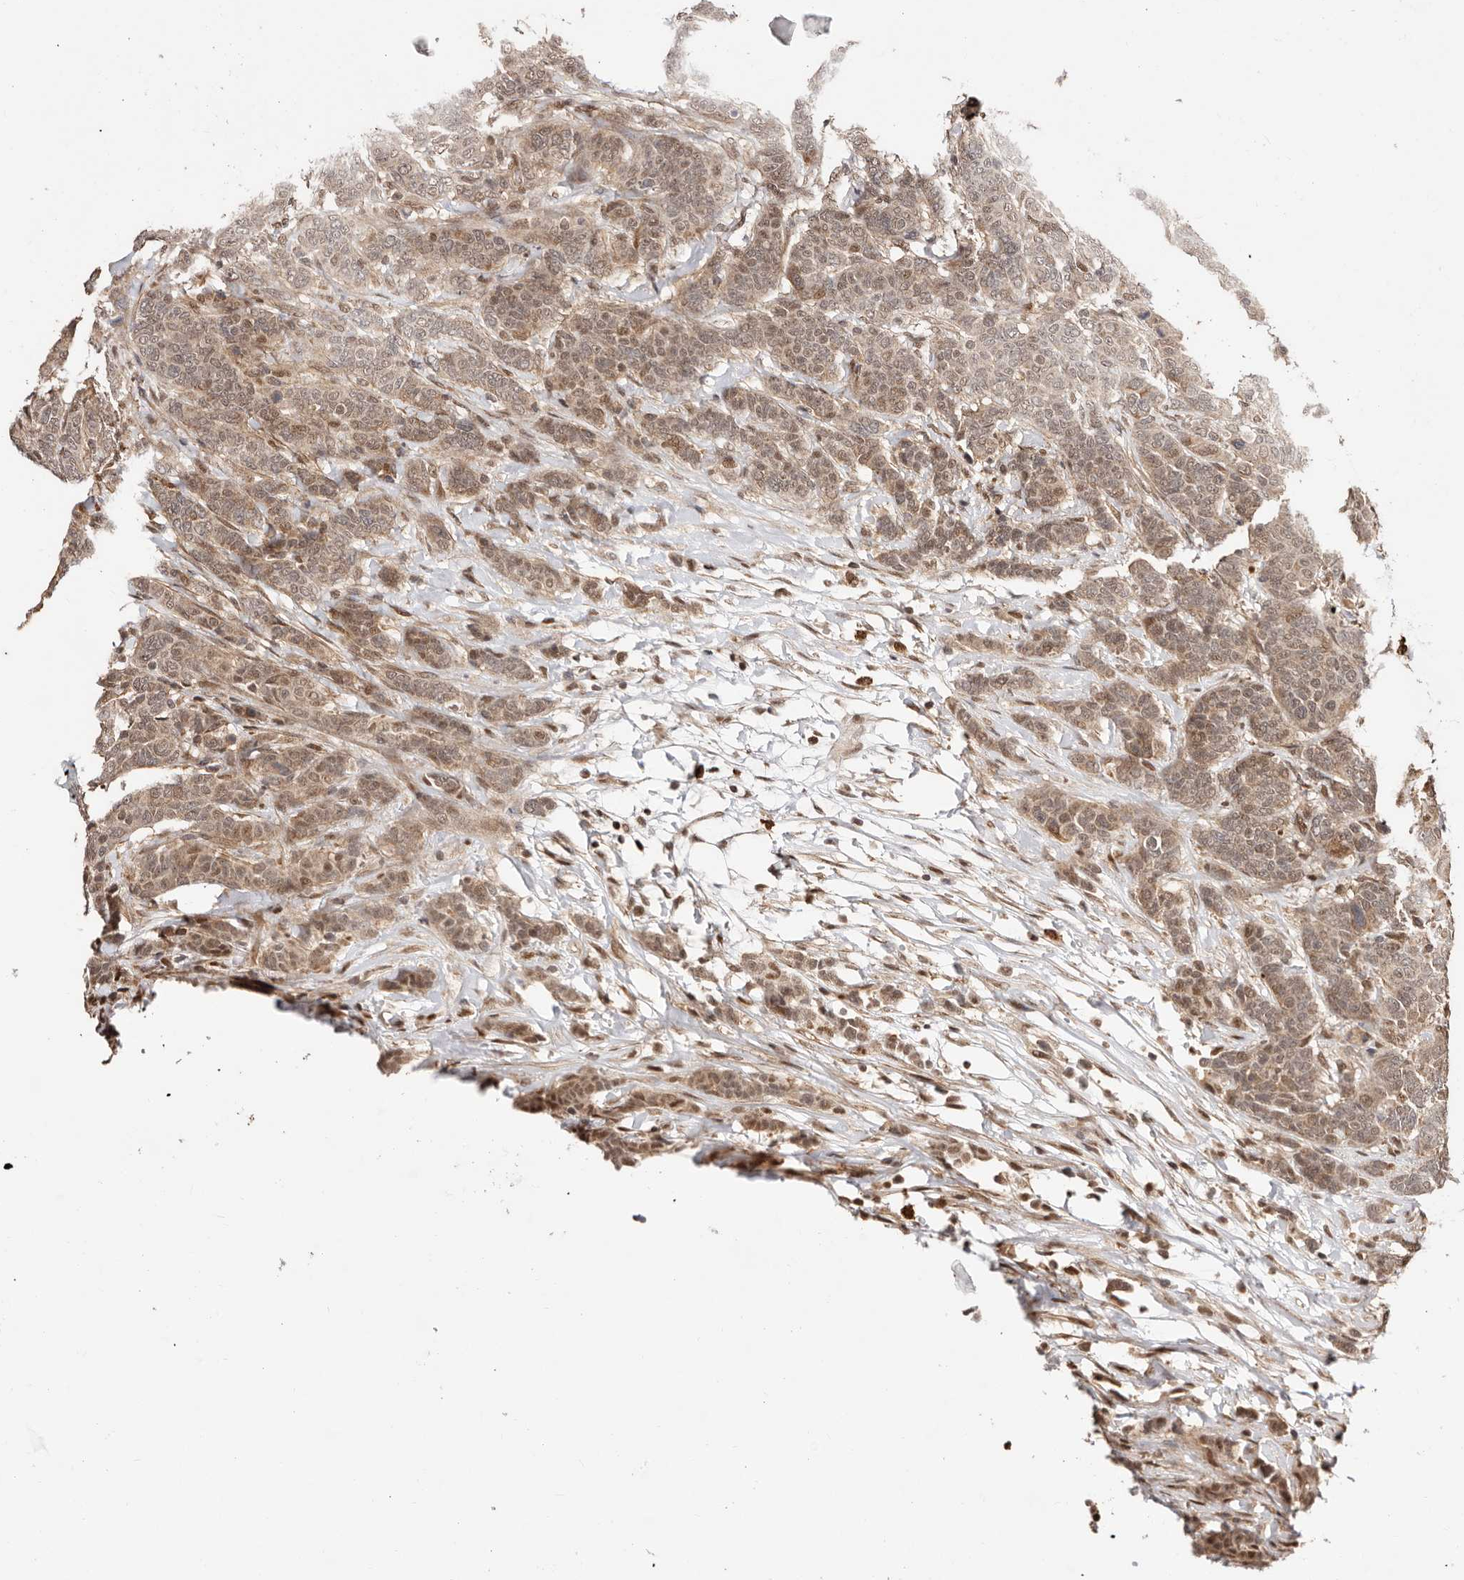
{"staining": {"intensity": "moderate", "quantity": ">75%", "location": "cytoplasmic/membranous,nuclear"}, "tissue": "breast cancer", "cell_type": "Tumor cells", "image_type": "cancer", "snomed": [{"axis": "morphology", "description": "Duct carcinoma"}, {"axis": "topography", "description": "Breast"}], "caption": "Human breast cancer stained with a protein marker reveals moderate staining in tumor cells.", "gene": "CTNNBL1", "patient": {"sex": "female", "age": 37}}